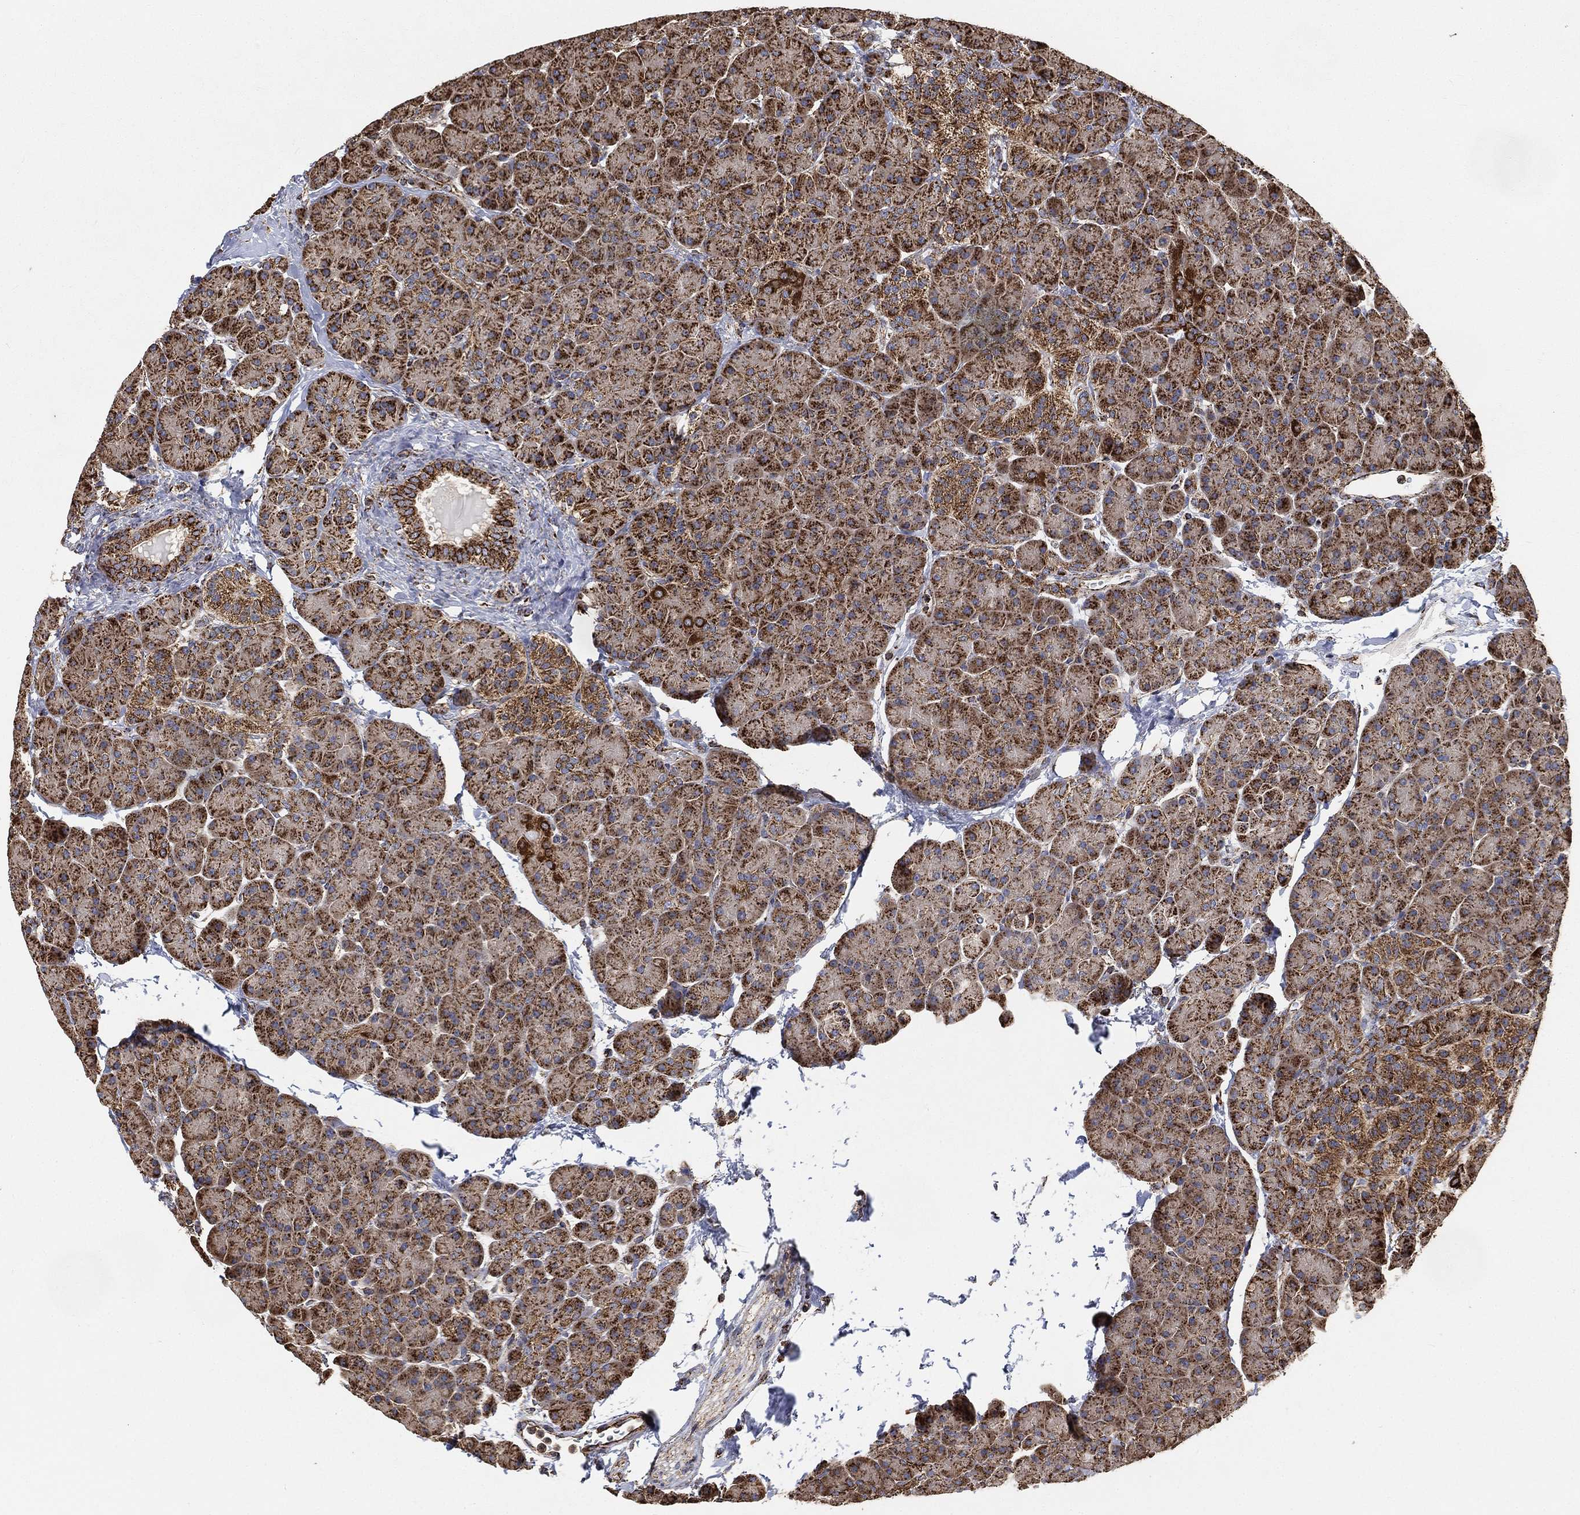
{"staining": {"intensity": "strong", "quantity": ">75%", "location": "cytoplasmic/membranous"}, "tissue": "pancreas", "cell_type": "Exocrine glandular cells", "image_type": "normal", "snomed": [{"axis": "morphology", "description": "Normal tissue, NOS"}, {"axis": "topography", "description": "Pancreas"}], "caption": "Strong cytoplasmic/membranous protein positivity is seen in approximately >75% of exocrine glandular cells in pancreas.", "gene": "SLC38A7", "patient": {"sex": "female", "age": 44}}